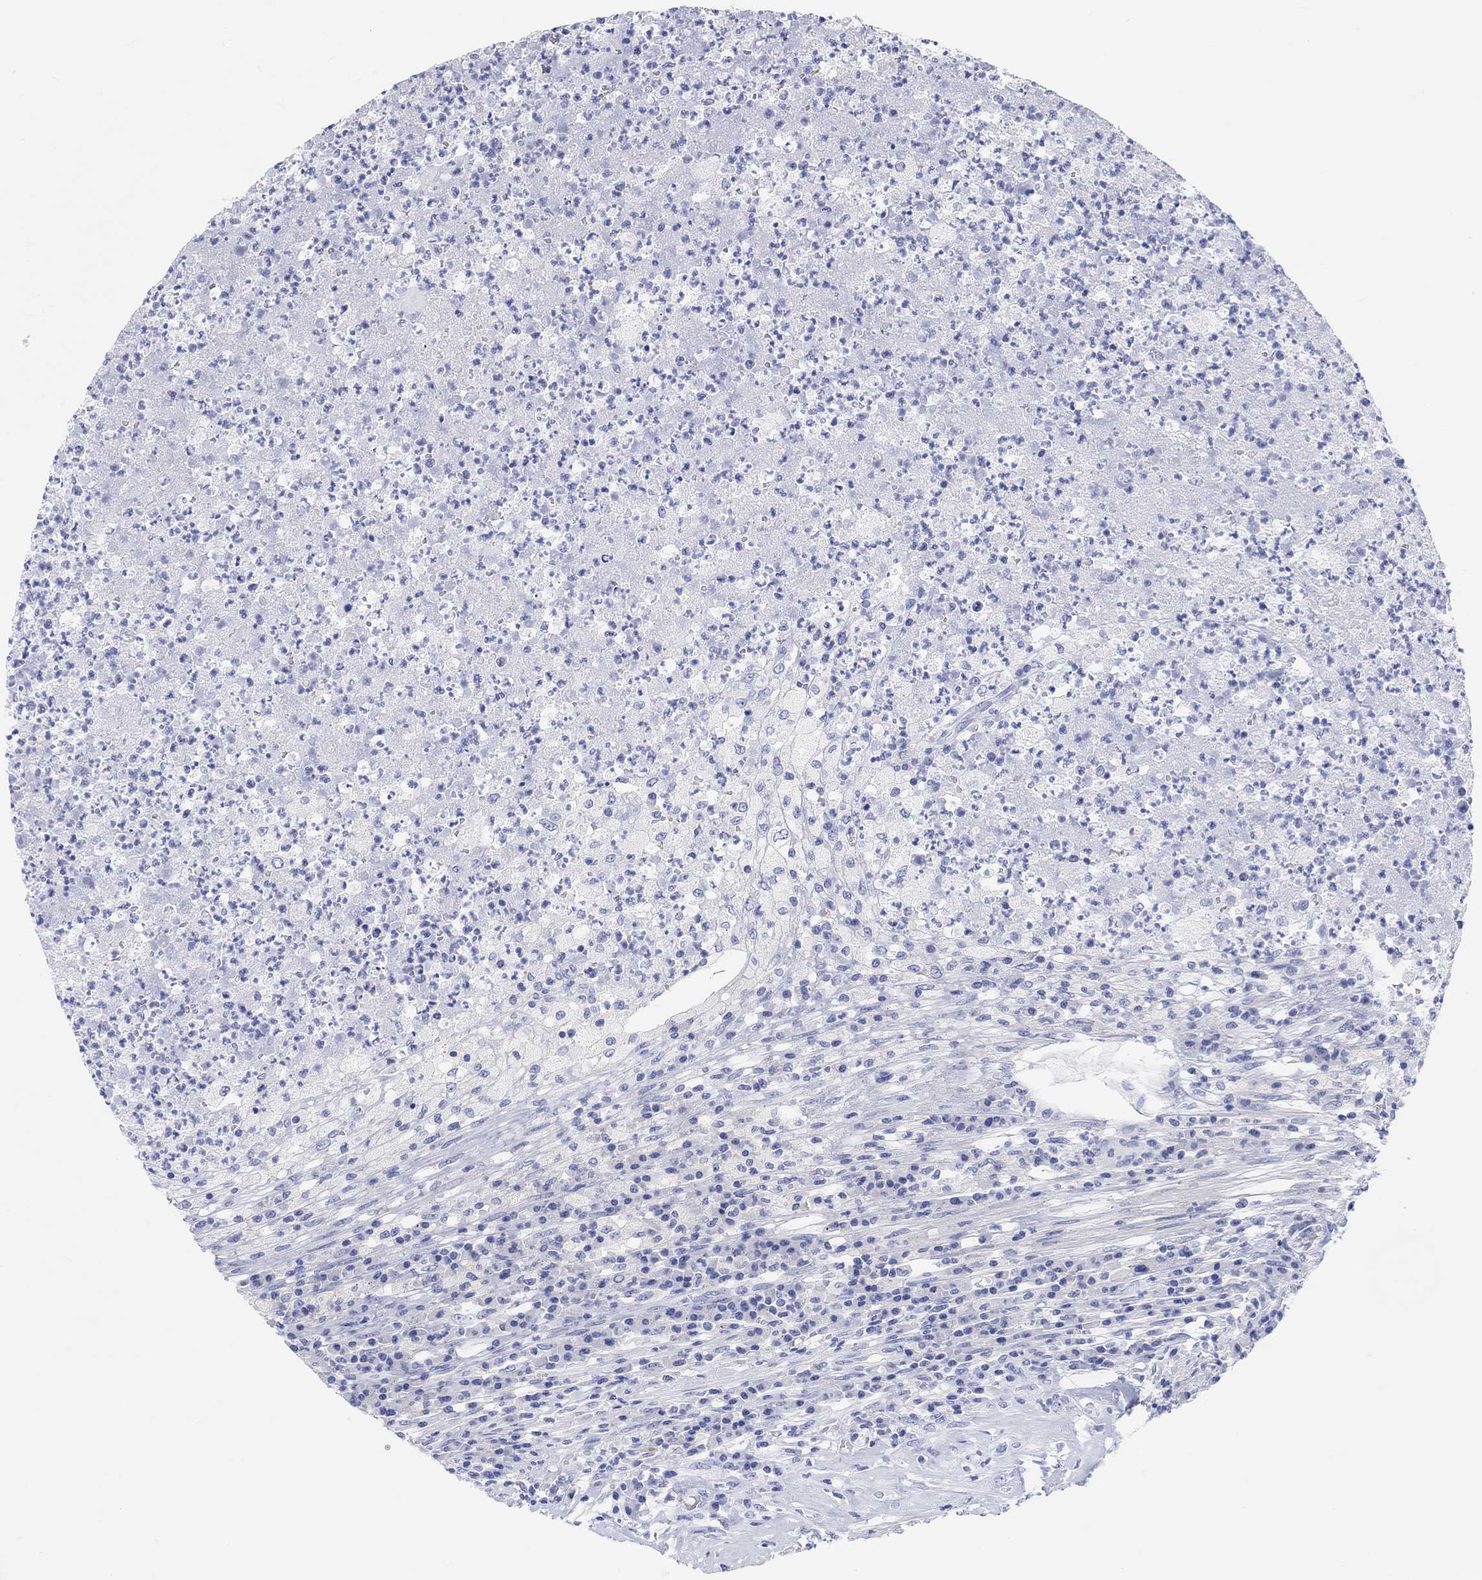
{"staining": {"intensity": "negative", "quantity": "none", "location": "none"}, "tissue": "testis cancer", "cell_type": "Tumor cells", "image_type": "cancer", "snomed": [{"axis": "morphology", "description": "Necrosis, NOS"}, {"axis": "morphology", "description": "Carcinoma, Embryonal, NOS"}, {"axis": "topography", "description": "Testis"}], "caption": "Immunohistochemistry photomicrograph of neoplastic tissue: testis cancer (embryonal carcinoma) stained with DAB shows no significant protein staining in tumor cells.", "gene": "XIRP2", "patient": {"sex": "male", "age": 19}}